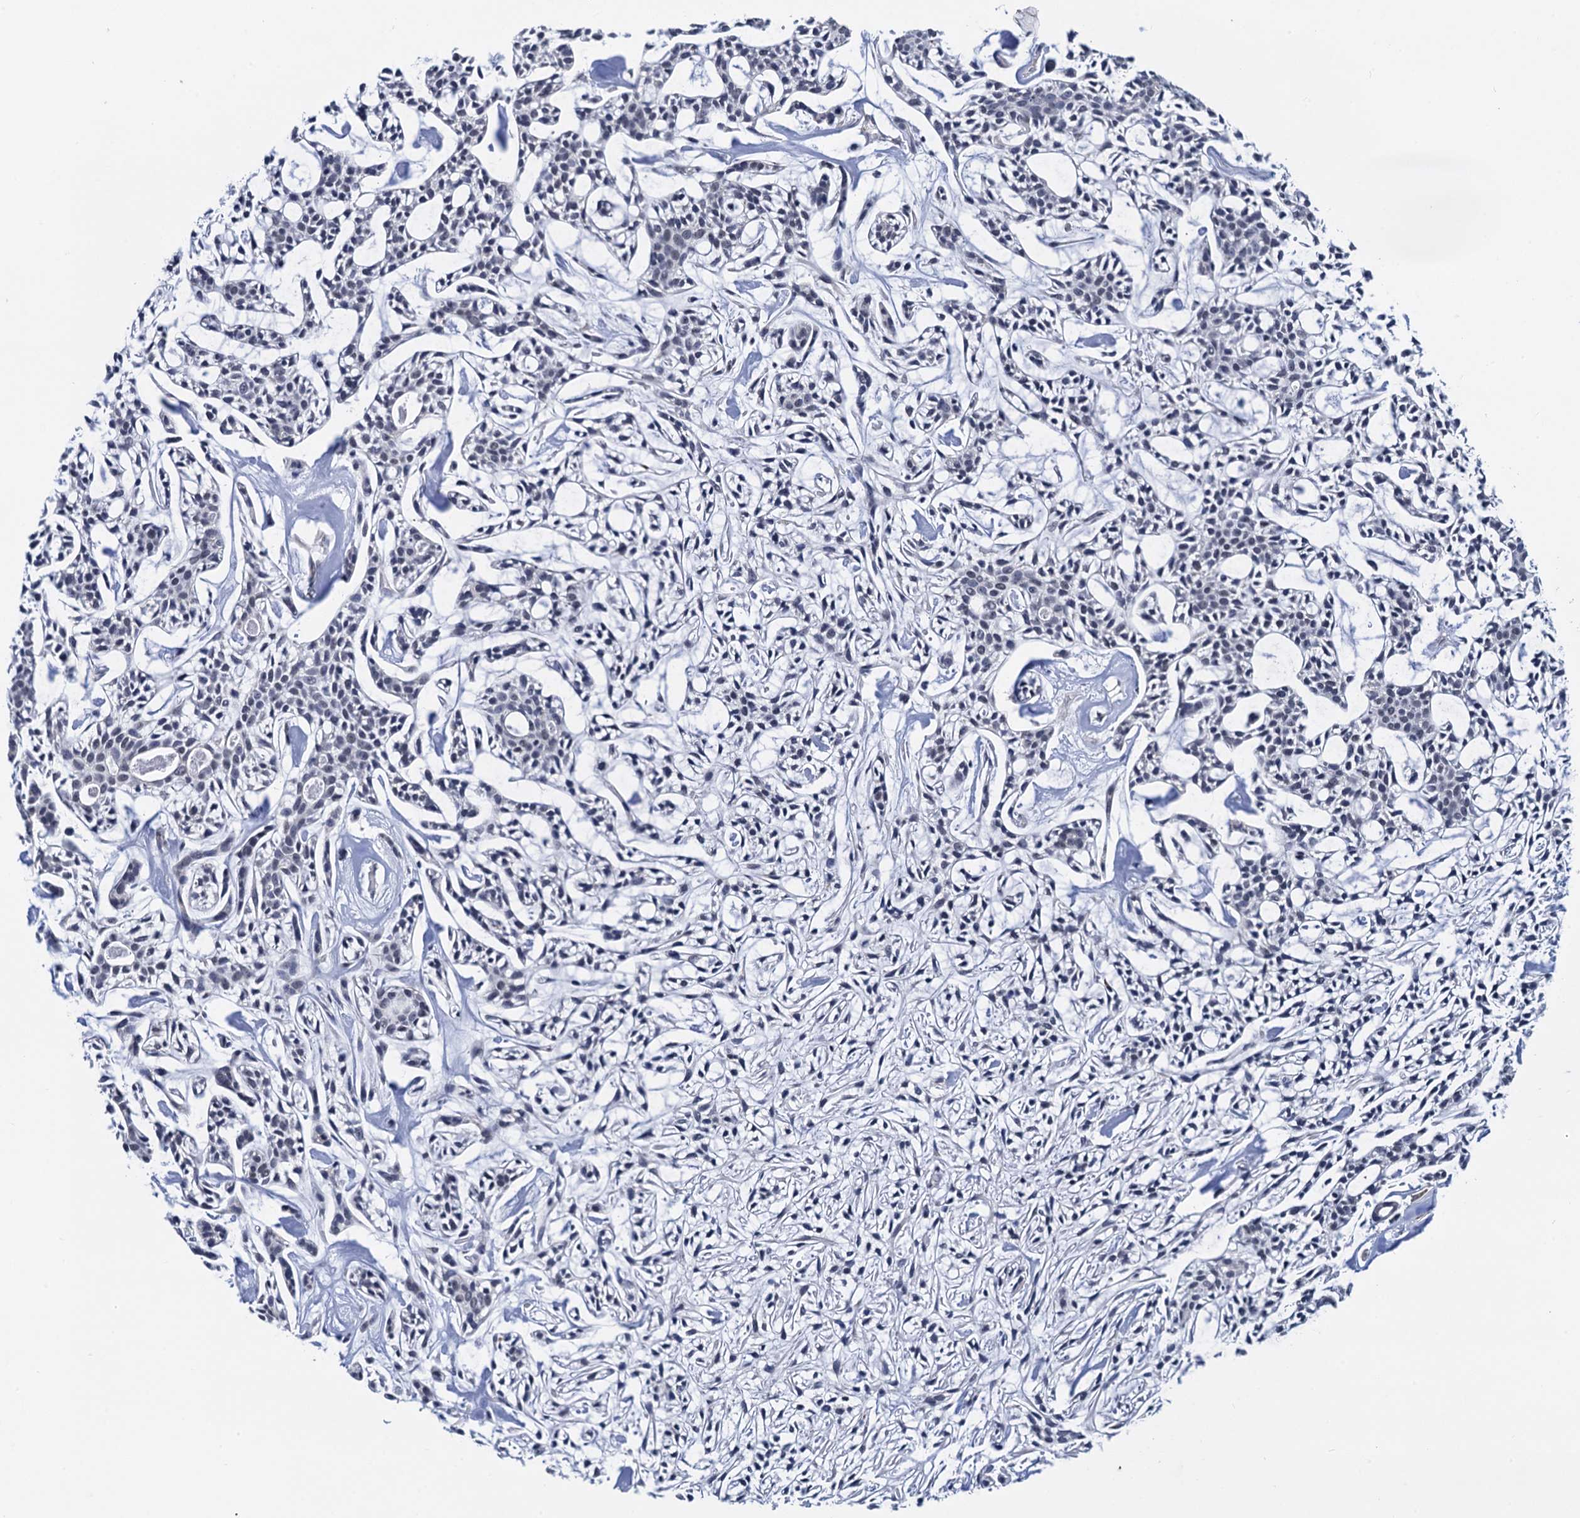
{"staining": {"intensity": "negative", "quantity": "none", "location": "none"}, "tissue": "head and neck cancer", "cell_type": "Tumor cells", "image_type": "cancer", "snomed": [{"axis": "morphology", "description": "Adenocarcinoma, NOS"}, {"axis": "topography", "description": "Salivary gland"}, {"axis": "topography", "description": "Head-Neck"}], "caption": "Histopathology image shows no protein expression in tumor cells of adenocarcinoma (head and neck) tissue.", "gene": "C16orf87", "patient": {"sex": "male", "age": 55}}